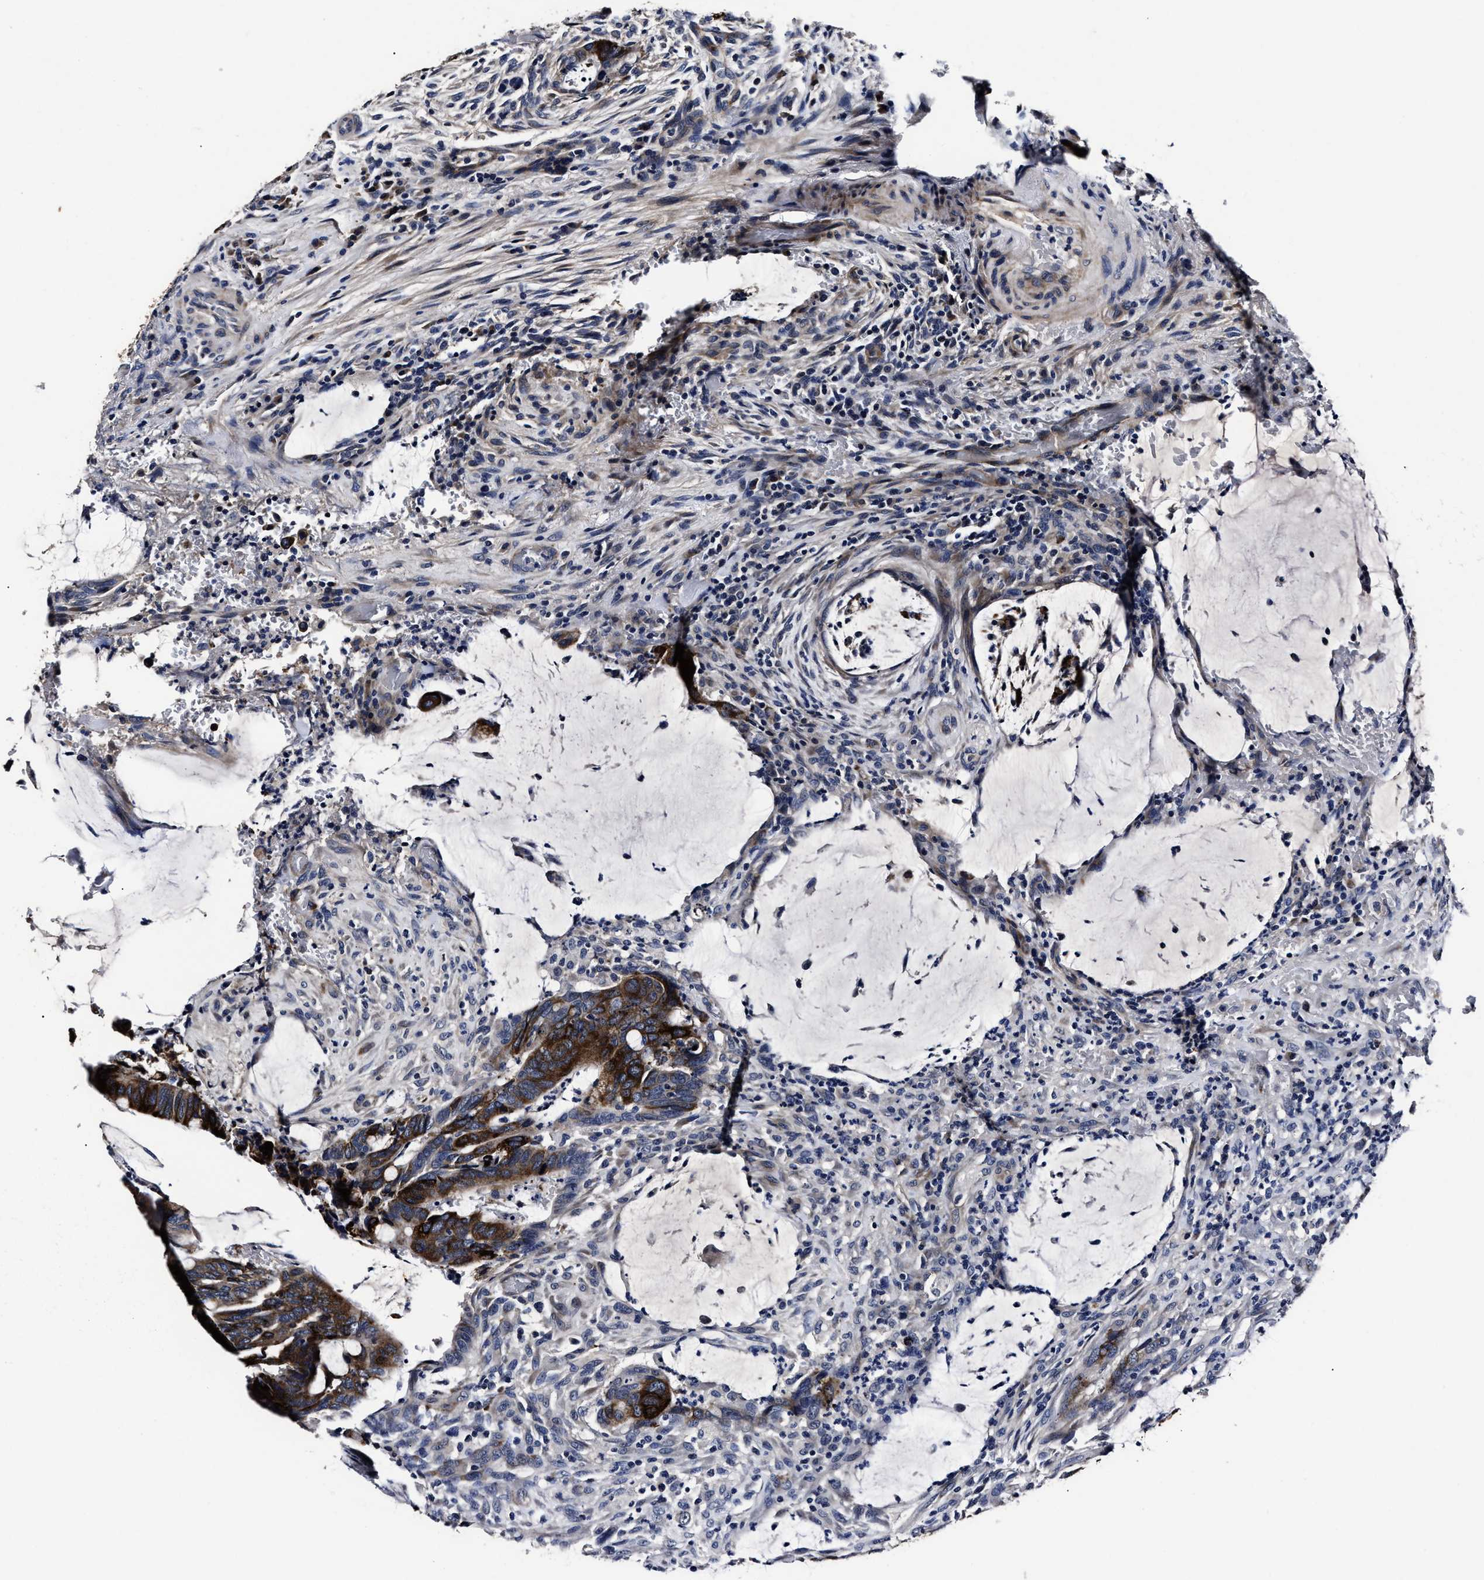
{"staining": {"intensity": "strong", "quantity": ">75%", "location": "cytoplasmic/membranous"}, "tissue": "colorectal cancer", "cell_type": "Tumor cells", "image_type": "cancer", "snomed": [{"axis": "morphology", "description": "Normal tissue, NOS"}, {"axis": "morphology", "description": "Adenocarcinoma, NOS"}, {"axis": "topography", "description": "Rectum"}, {"axis": "topography", "description": "Peripheral nerve tissue"}], "caption": "IHC histopathology image of neoplastic tissue: human colorectal adenocarcinoma stained using immunohistochemistry (IHC) displays high levels of strong protein expression localized specifically in the cytoplasmic/membranous of tumor cells, appearing as a cytoplasmic/membranous brown color.", "gene": "OLFML2A", "patient": {"sex": "male", "age": 92}}